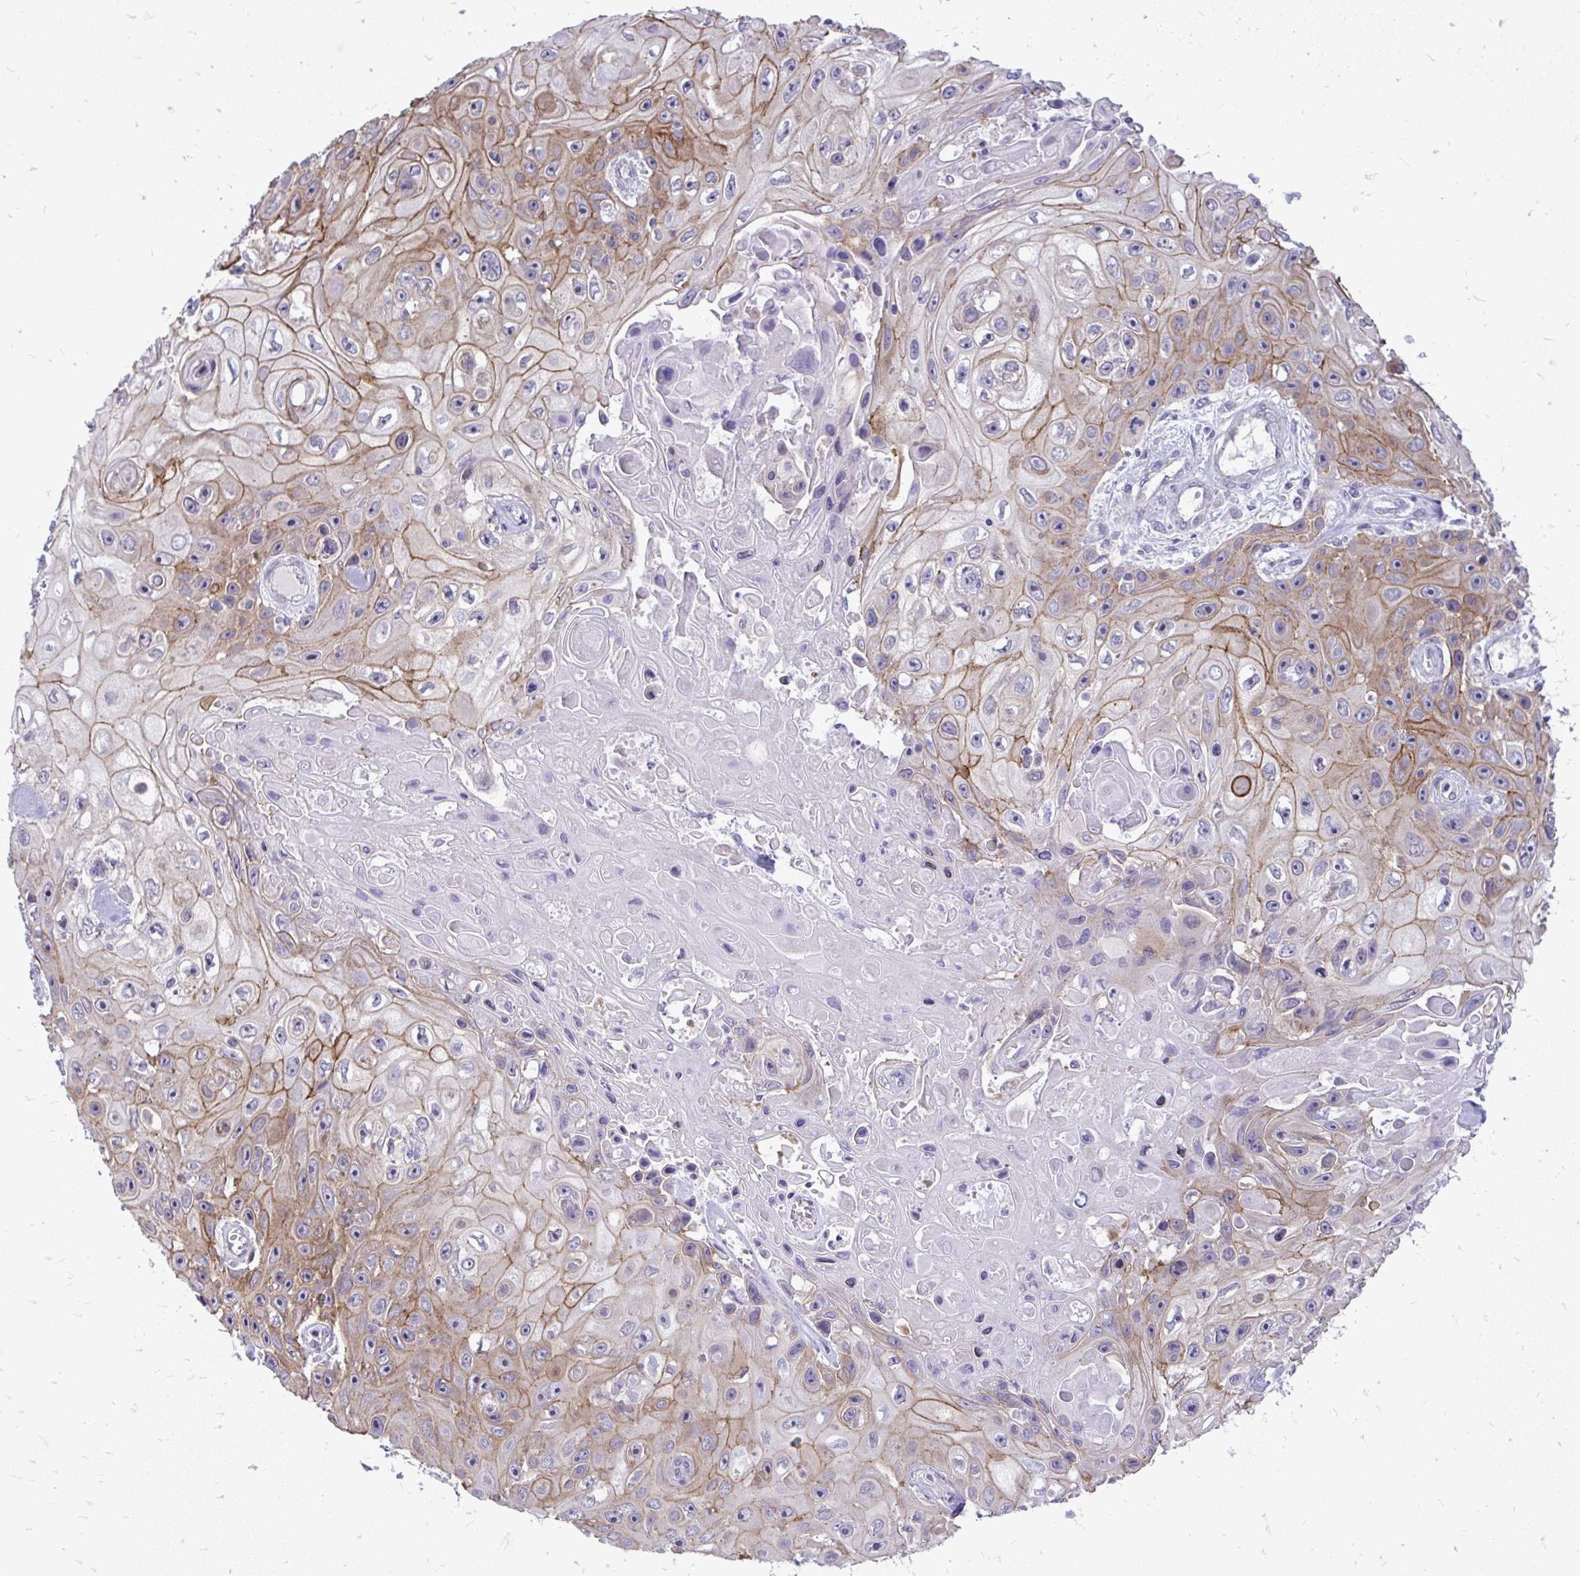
{"staining": {"intensity": "moderate", "quantity": "25%-75%", "location": "cytoplasmic/membranous"}, "tissue": "skin cancer", "cell_type": "Tumor cells", "image_type": "cancer", "snomed": [{"axis": "morphology", "description": "Squamous cell carcinoma, NOS"}, {"axis": "topography", "description": "Skin"}], "caption": "A micrograph of human skin cancer (squamous cell carcinoma) stained for a protein demonstrates moderate cytoplasmic/membranous brown staining in tumor cells. (DAB IHC, brown staining for protein, blue staining for nuclei).", "gene": "SPTBN2", "patient": {"sex": "male", "age": 82}}